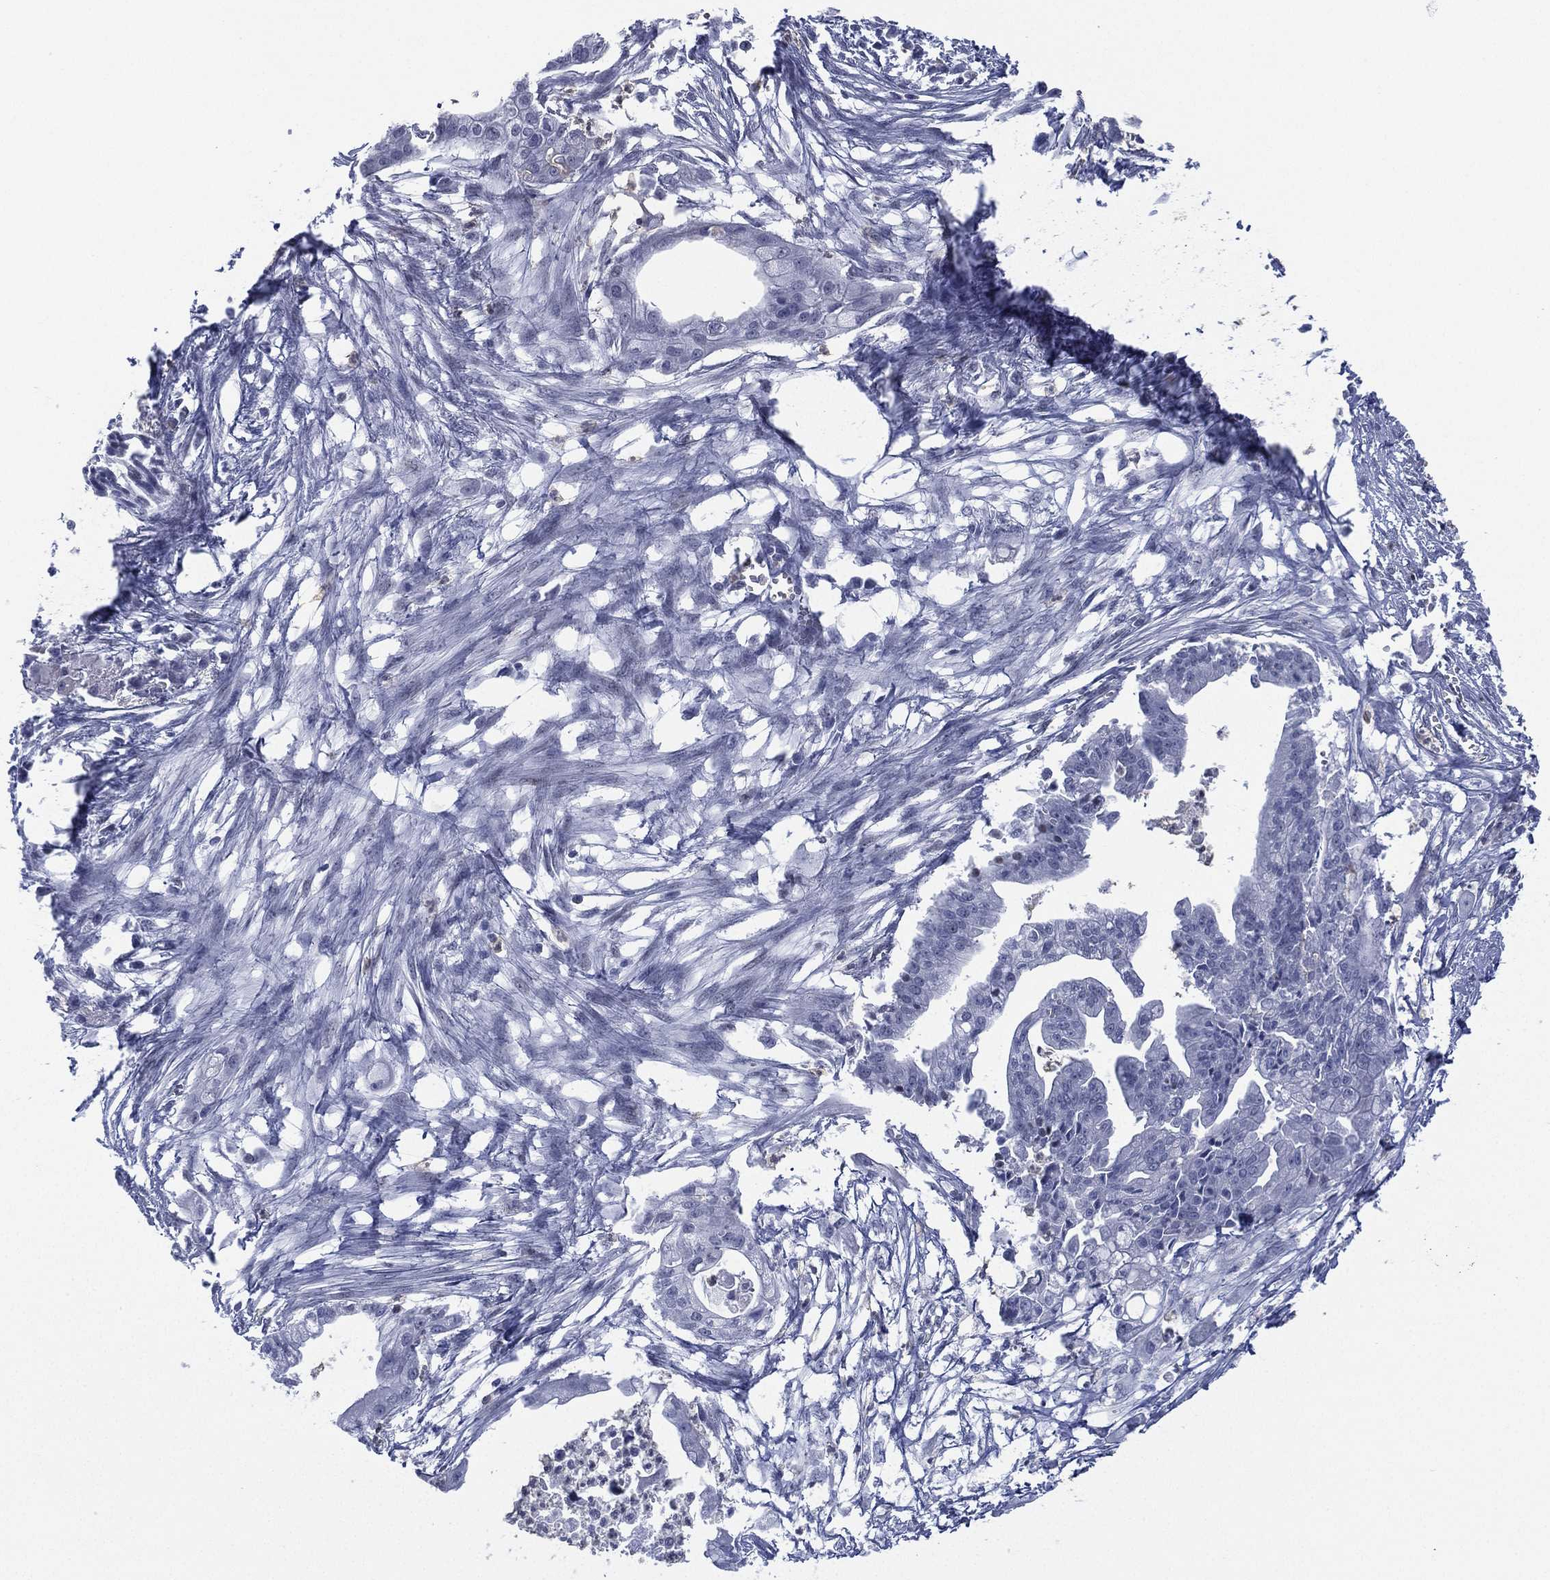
{"staining": {"intensity": "negative", "quantity": "none", "location": "none"}, "tissue": "pancreatic cancer", "cell_type": "Tumor cells", "image_type": "cancer", "snomed": [{"axis": "morphology", "description": "Normal tissue, NOS"}, {"axis": "morphology", "description": "Adenocarcinoma, NOS"}, {"axis": "topography", "description": "Pancreas"}], "caption": "Immunohistochemistry photomicrograph of neoplastic tissue: adenocarcinoma (pancreatic) stained with DAB (3,3'-diaminobenzidine) exhibits no significant protein expression in tumor cells.", "gene": "ZNF711", "patient": {"sex": "female", "age": 58}}